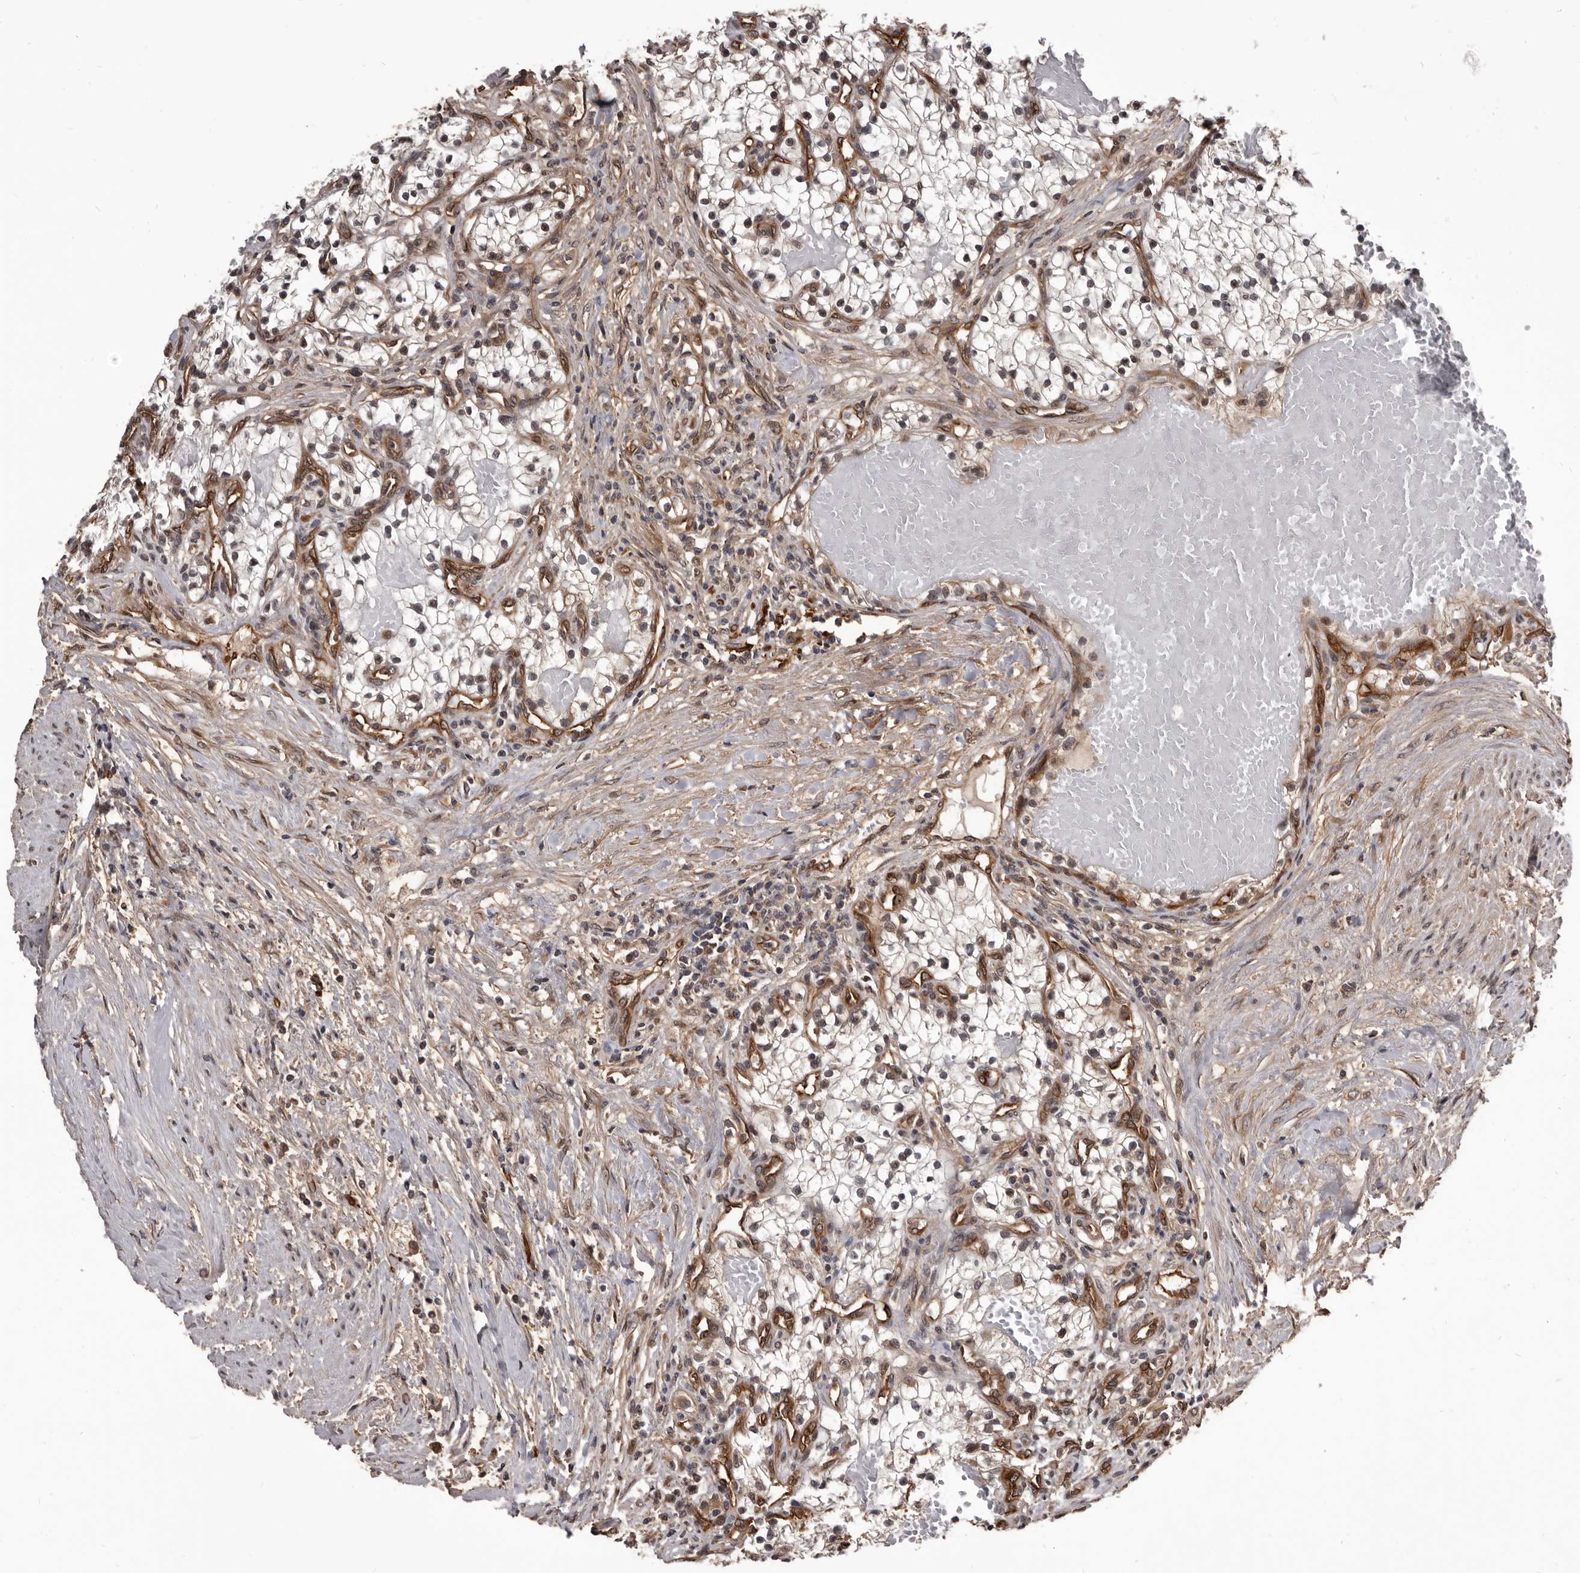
{"staining": {"intensity": "weak", "quantity": "<25%", "location": "cytoplasmic/membranous"}, "tissue": "renal cancer", "cell_type": "Tumor cells", "image_type": "cancer", "snomed": [{"axis": "morphology", "description": "Normal tissue, NOS"}, {"axis": "morphology", "description": "Adenocarcinoma, NOS"}, {"axis": "topography", "description": "Kidney"}], "caption": "Immunohistochemical staining of human adenocarcinoma (renal) reveals no significant staining in tumor cells. (DAB immunohistochemistry (IHC) visualized using brightfield microscopy, high magnification).", "gene": "ADAMTS20", "patient": {"sex": "male", "age": 68}}